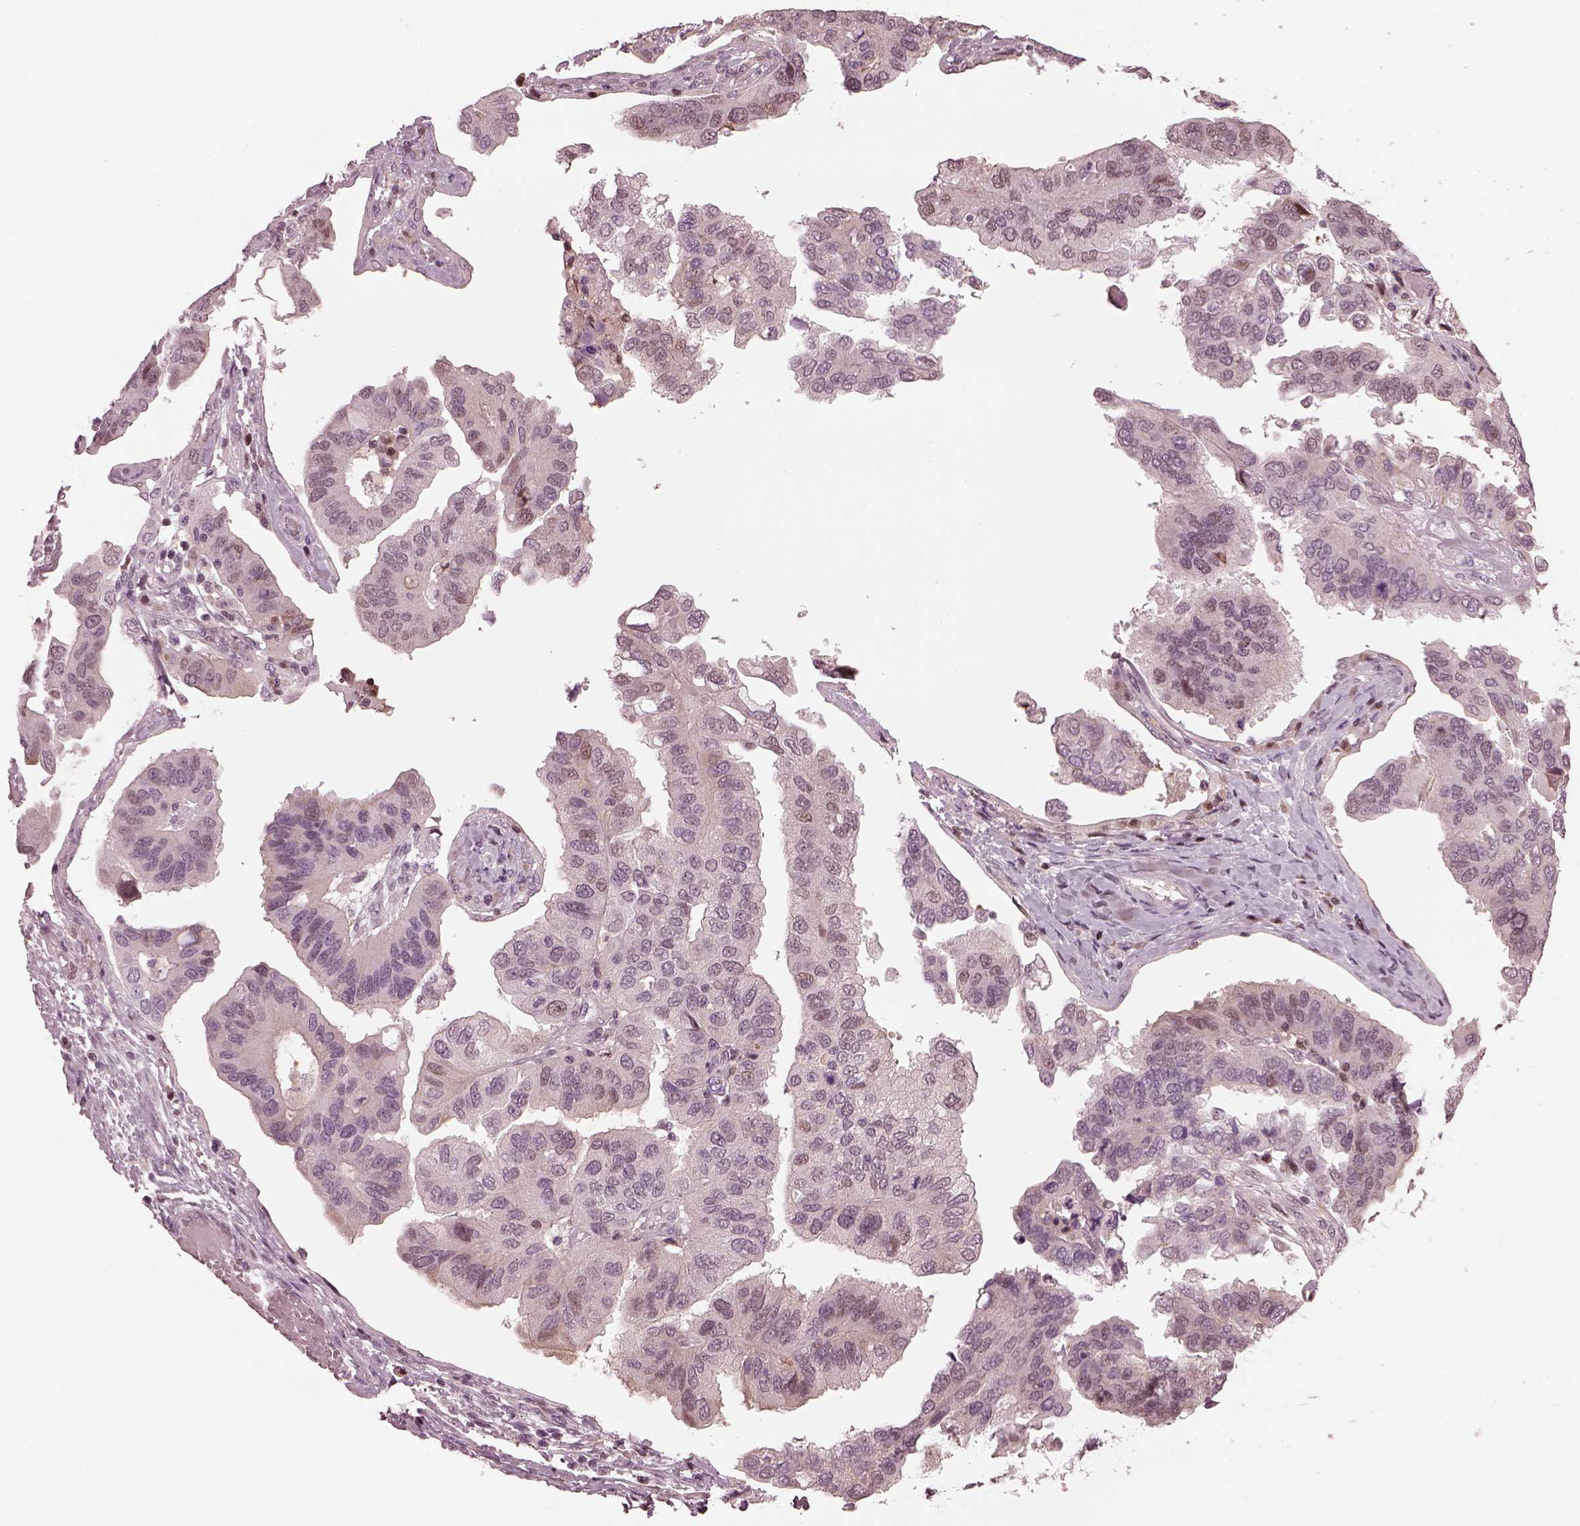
{"staining": {"intensity": "negative", "quantity": "none", "location": "none"}, "tissue": "ovarian cancer", "cell_type": "Tumor cells", "image_type": "cancer", "snomed": [{"axis": "morphology", "description": "Cystadenocarcinoma, serous, NOS"}, {"axis": "topography", "description": "Ovary"}], "caption": "A photomicrograph of human serous cystadenocarcinoma (ovarian) is negative for staining in tumor cells. Brightfield microscopy of immunohistochemistry stained with DAB (brown) and hematoxylin (blue), captured at high magnification.", "gene": "BFSP1", "patient": {"sex": "female", "age": 79}}